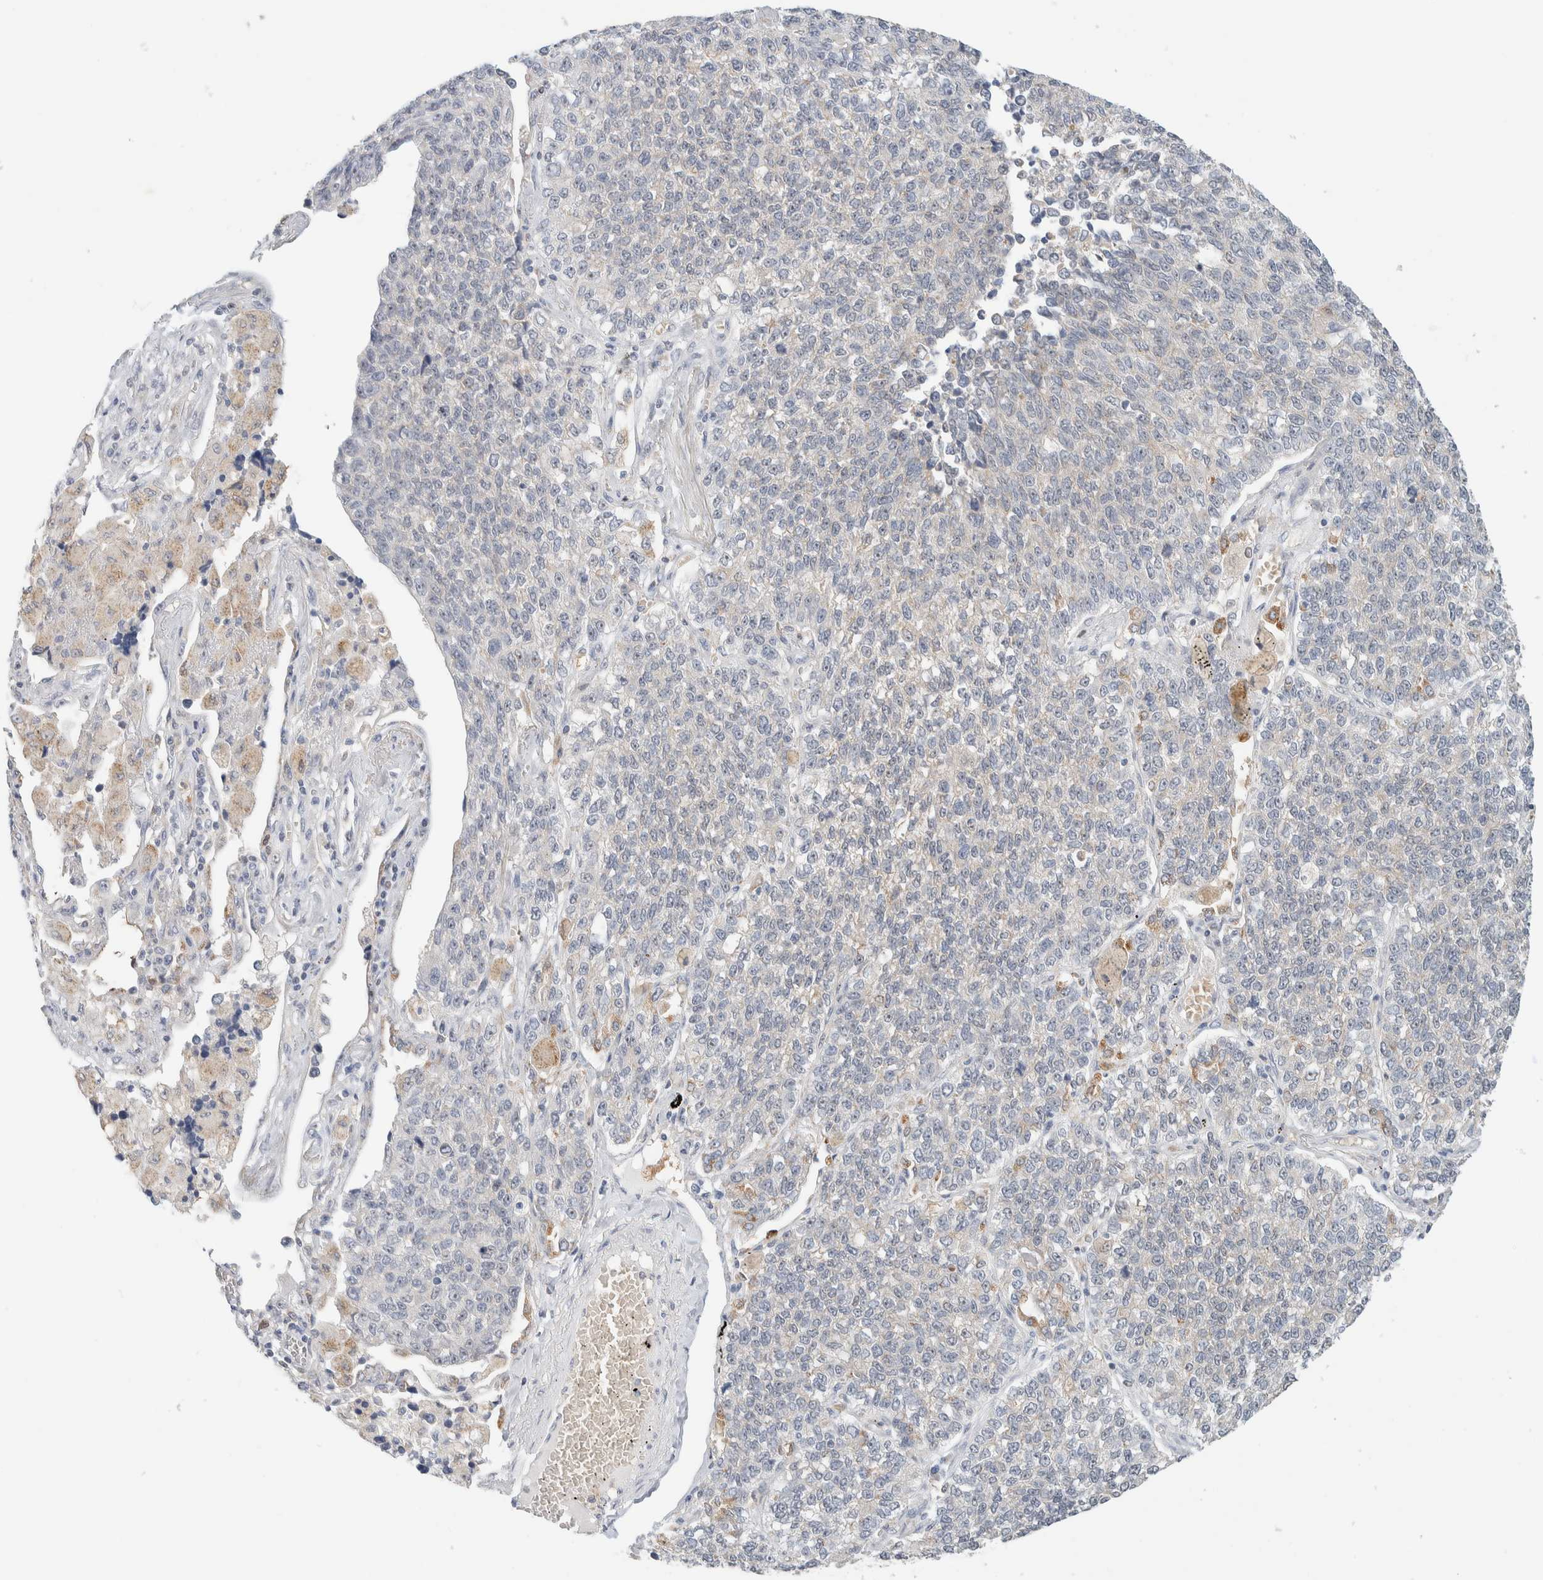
{"staining": {"intensity": "negative", "quantity": "none", "location": "none"}, "tissue": "lung cancer", "cell_type": "Tumor cells", "image_type": "cancer", "snomed": [{"axis": "morphology", "description": "Adenocarcinoma, NOS"}, {"axis": "topography", "description": "Lung"}], "caption": "Immunohistochemistry of adenocarcinoma (lung) reveals no positivity in tumor cells.", "gene": "HDHD3", "patient": {"sex": "male", "age": 49}}